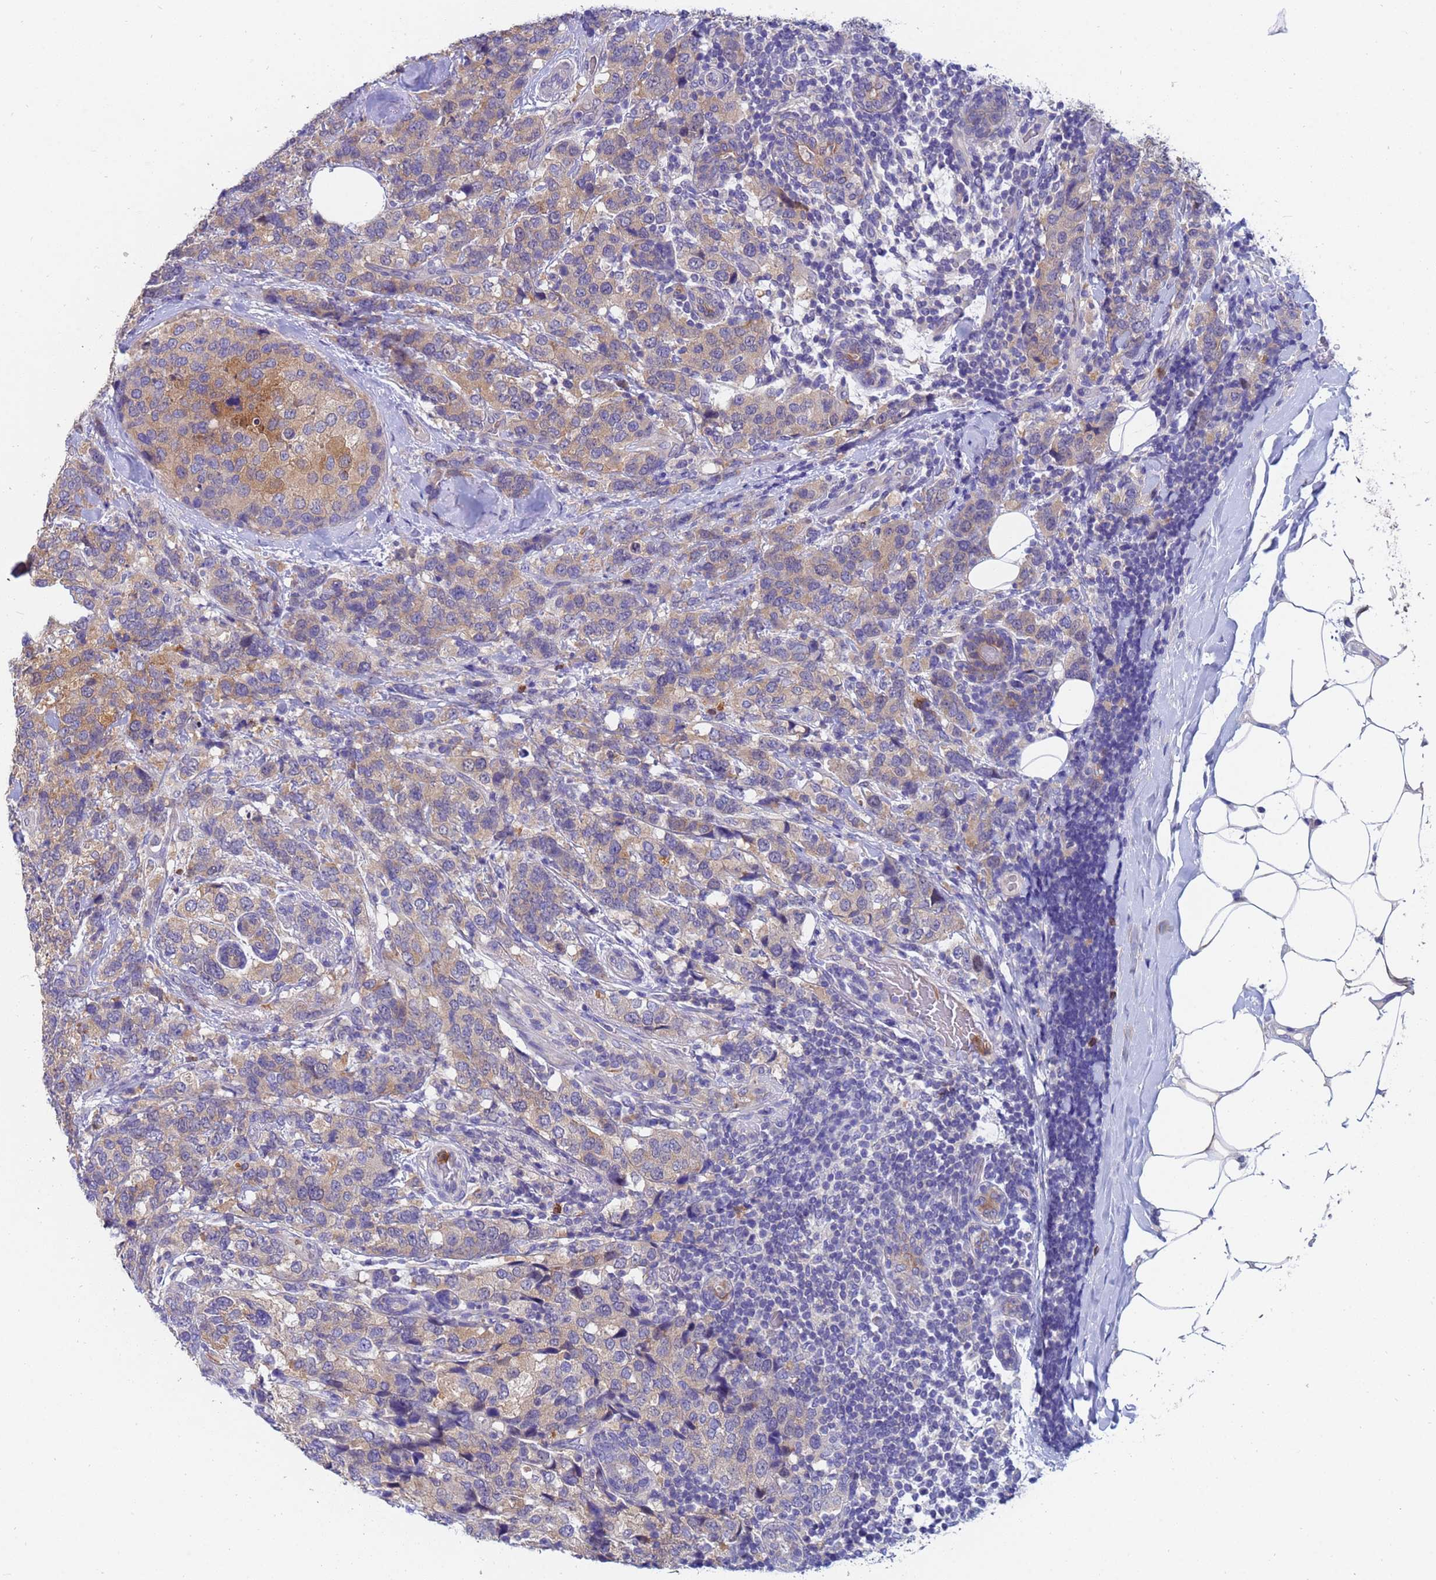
{"staining": {"intensity": "moderate", "quantity": ">75%", "location": "cytoplasmic/membranous"}, "tissue": "breast cancer", "cell_type": "Tumor cells", "image_type": "cancer", "snomed": [{"axis": "morphology", "description": "Lobular carcinoma"}, {"axis": "topography", "description": "Breast"}], "caption": "Immunohistochemical staining of human lobular carcinoma (breast) reveals medium levels of moderate cytoplasmic/membranous protein staining in about >75% of tumor cells.", "gene": "TTLL11", "patient": {"sex": "female", "age": 59}}